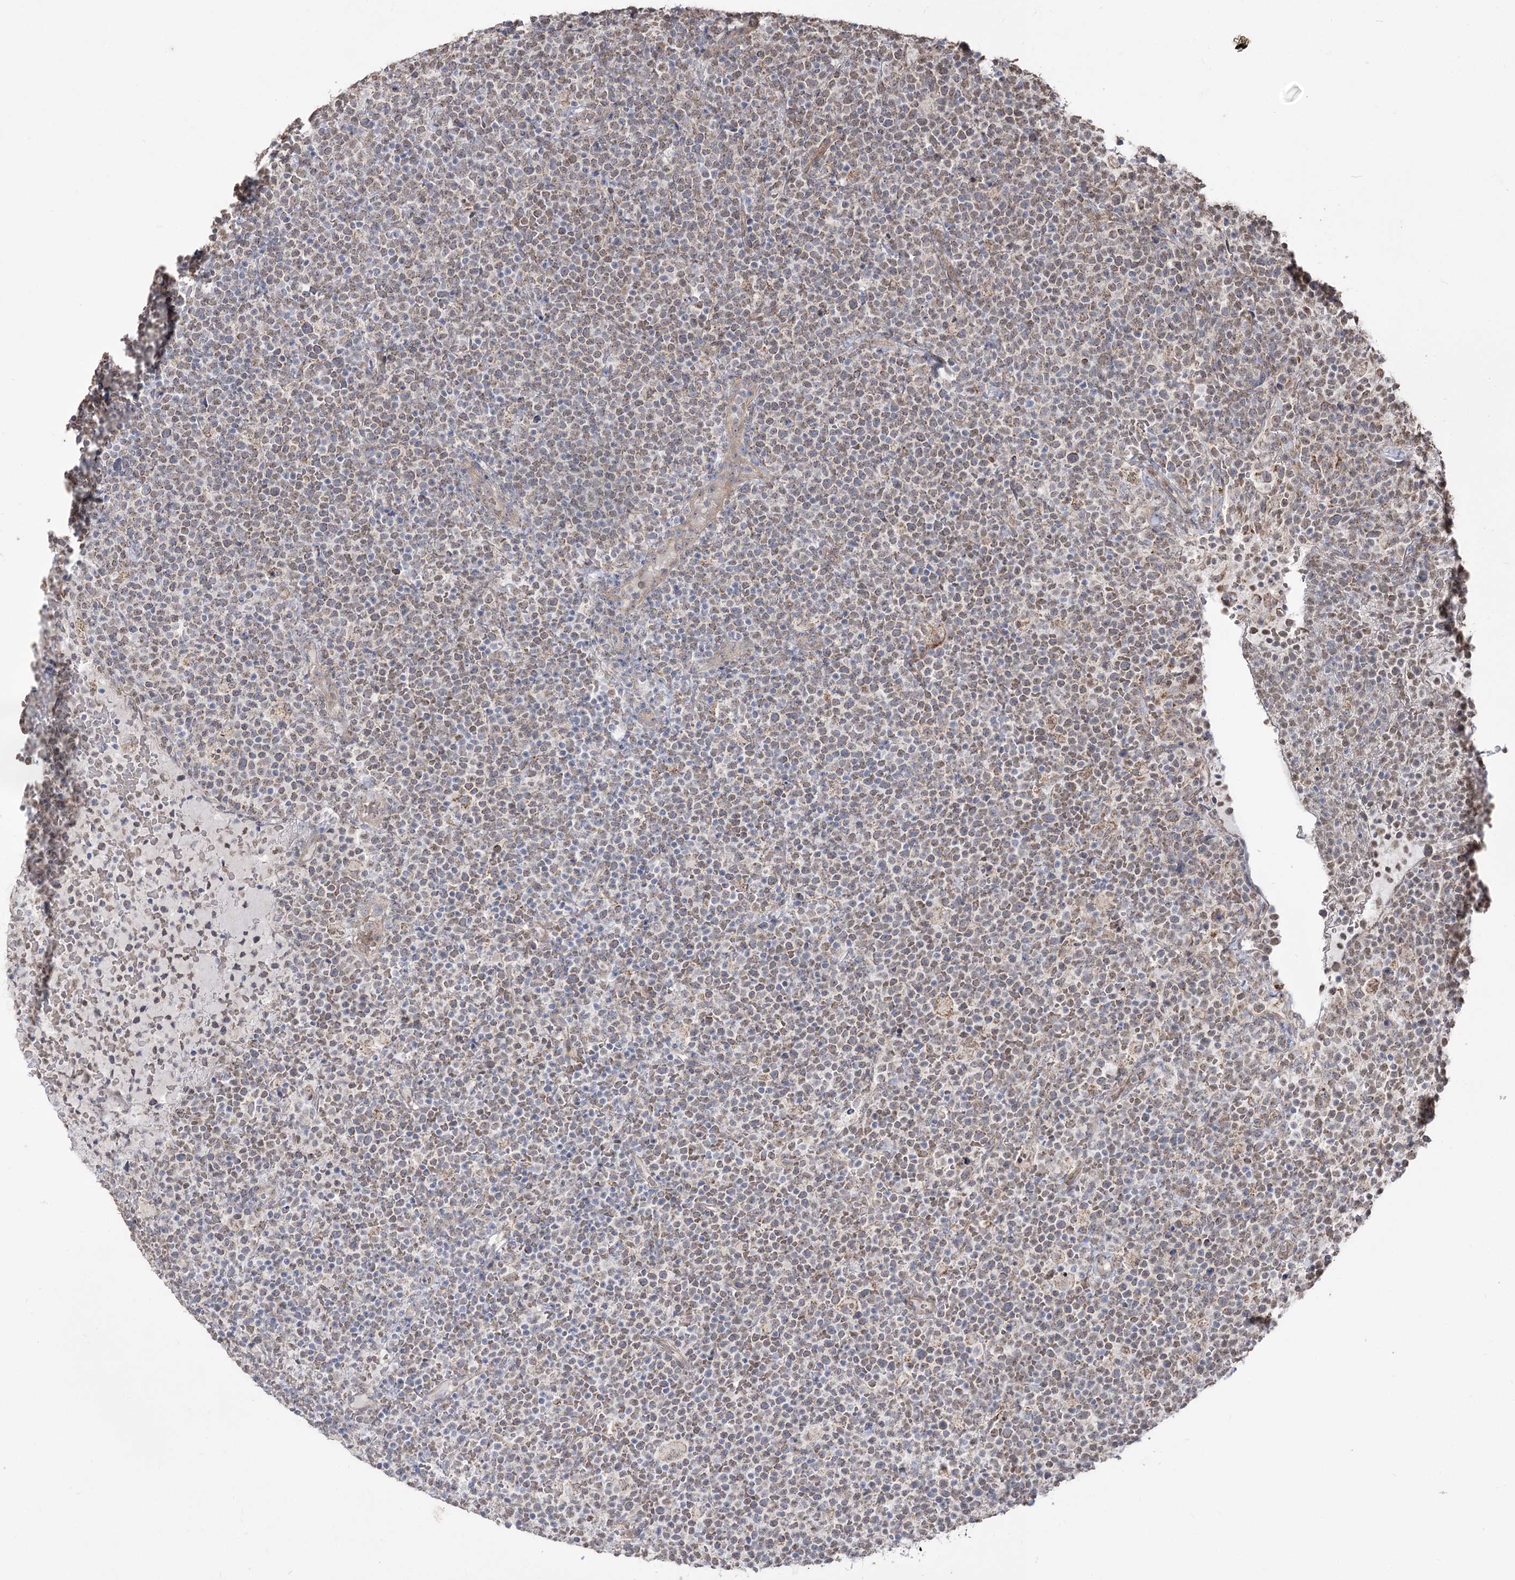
{"staining": {"intensity": "negative", "quantity": "none", "location": "none"}, "tissue": "lymphoma", "cell_type": "Tumor cells", "image_type": "cancer", "snomed": [{"axis": "morphology", "description": "Malignant lymphoma, non-Hodgkin's type, High grade"}, {"axis": "topography", "description": "Lymph node"}], "caption": "DAB (3,3'-diaminobenzidine) immunohistochemical staining of human malignant lymphoma, non-Hodgkin's type (high-grade) reveals no significant positivity in tumor cells.", "gene": "ZSCAN23", "patient": {"sex": "male", "age": 61}}